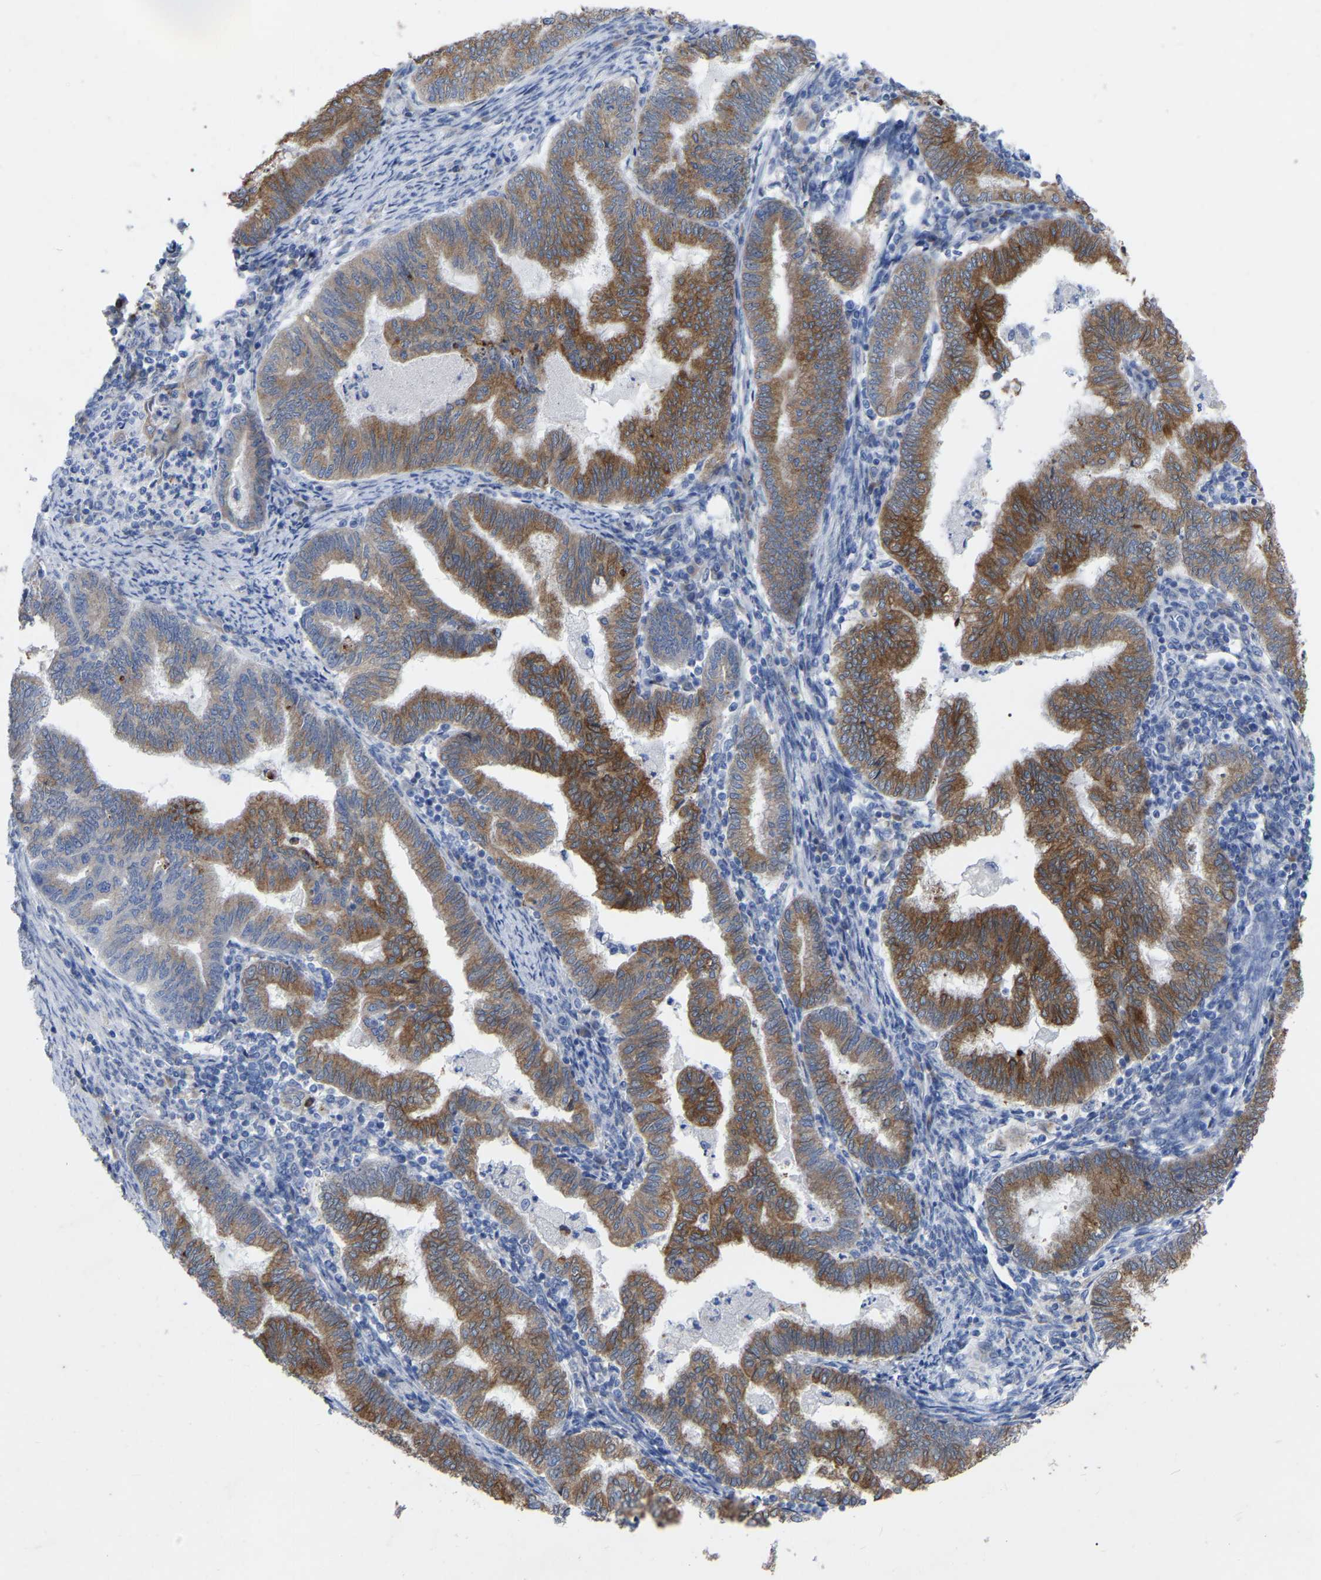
{"staining": {"intensity": "strong", "quantity": ">75%", "location": "cytoplasmic/membranous"}, "tissue": "endometrial cancer", "cell_type": "Tumor cells", "image_type": "cancer", "snomed": [{"axis": "morphology", "description": "Polyp, NOS"}, {"axis": "morphology", "description": "Adenocarcinoma, NOS"}, {"axis": "morphology", "description": "Adenoma, NOS"}, {"axis": "topography", "description": "Endometrium"}], "caption": "Protein expression by immunohistochemistry demonstrates strong cytoplasmic/membranous expression in about >75% of tumor cells in endometrial cancer.", "gene": "STRIP2", "patient": {"sex": "female", "age": 79}}